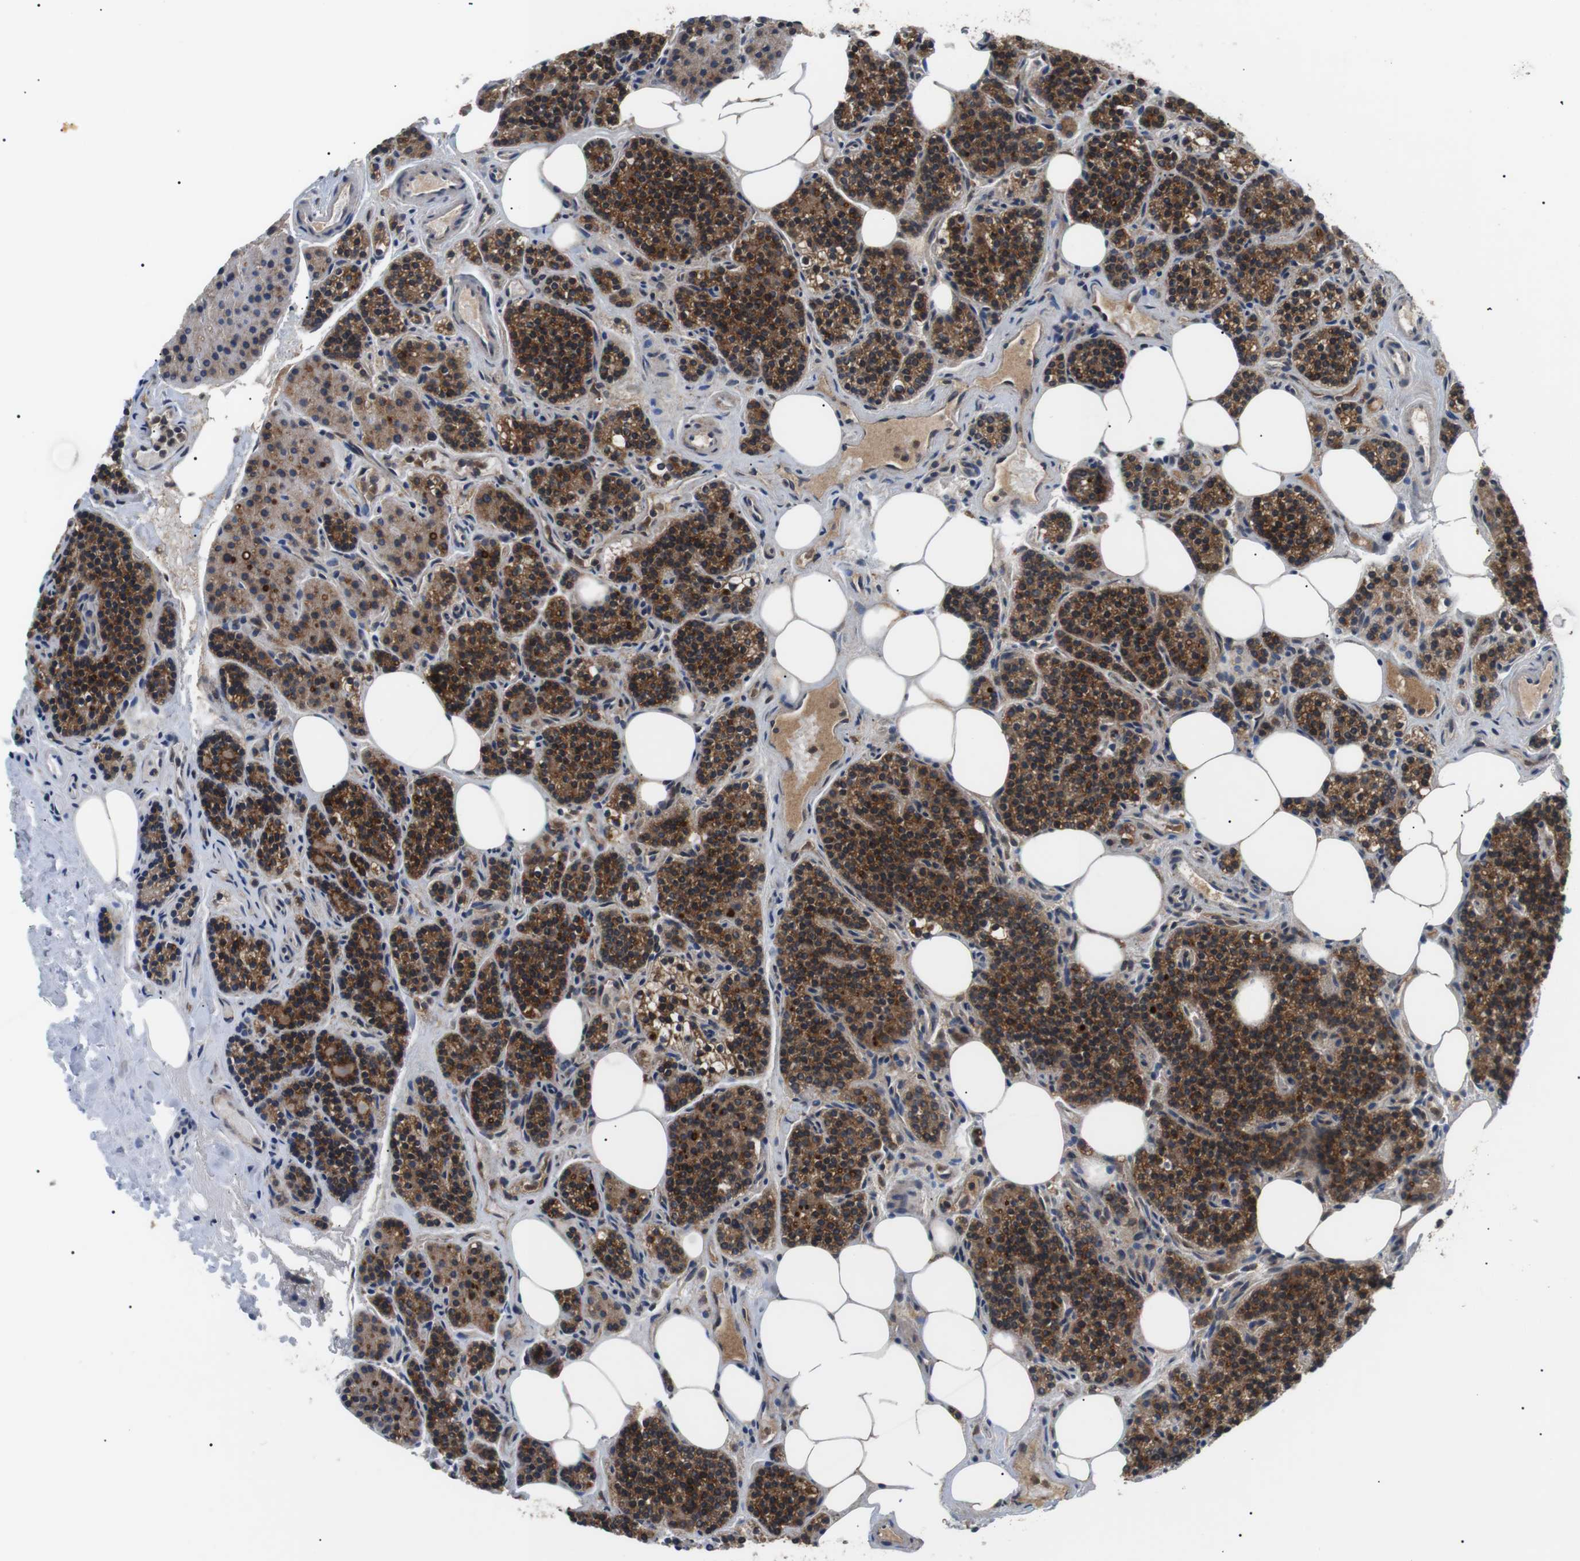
{"staining": {"intensity": "strong", "quantity": ">75%", "location": "cytoplasmic/membranous"}, "tissue": "parathyroid gland", "cell_type": "Glandular cells", "image_type": "normal", "snomed": [{"axis": "morphology", "description": "Normal tissue, NOS"}, {"axis": "morphology", "description": "Adenoma, NOS"}, {"axis": "topography", "description": "Parathyroid gland"}], "caption": "Immunohistochemical staining of normal human parathyroid gland displays strong cytoplasmic/membranous protein expression in approximately >75% of glandular cells. (DAB IHC with brightfield microscopy, high magnification).", "gene": "RAB9A", "patient": {"sex": "female", "age": 74}}